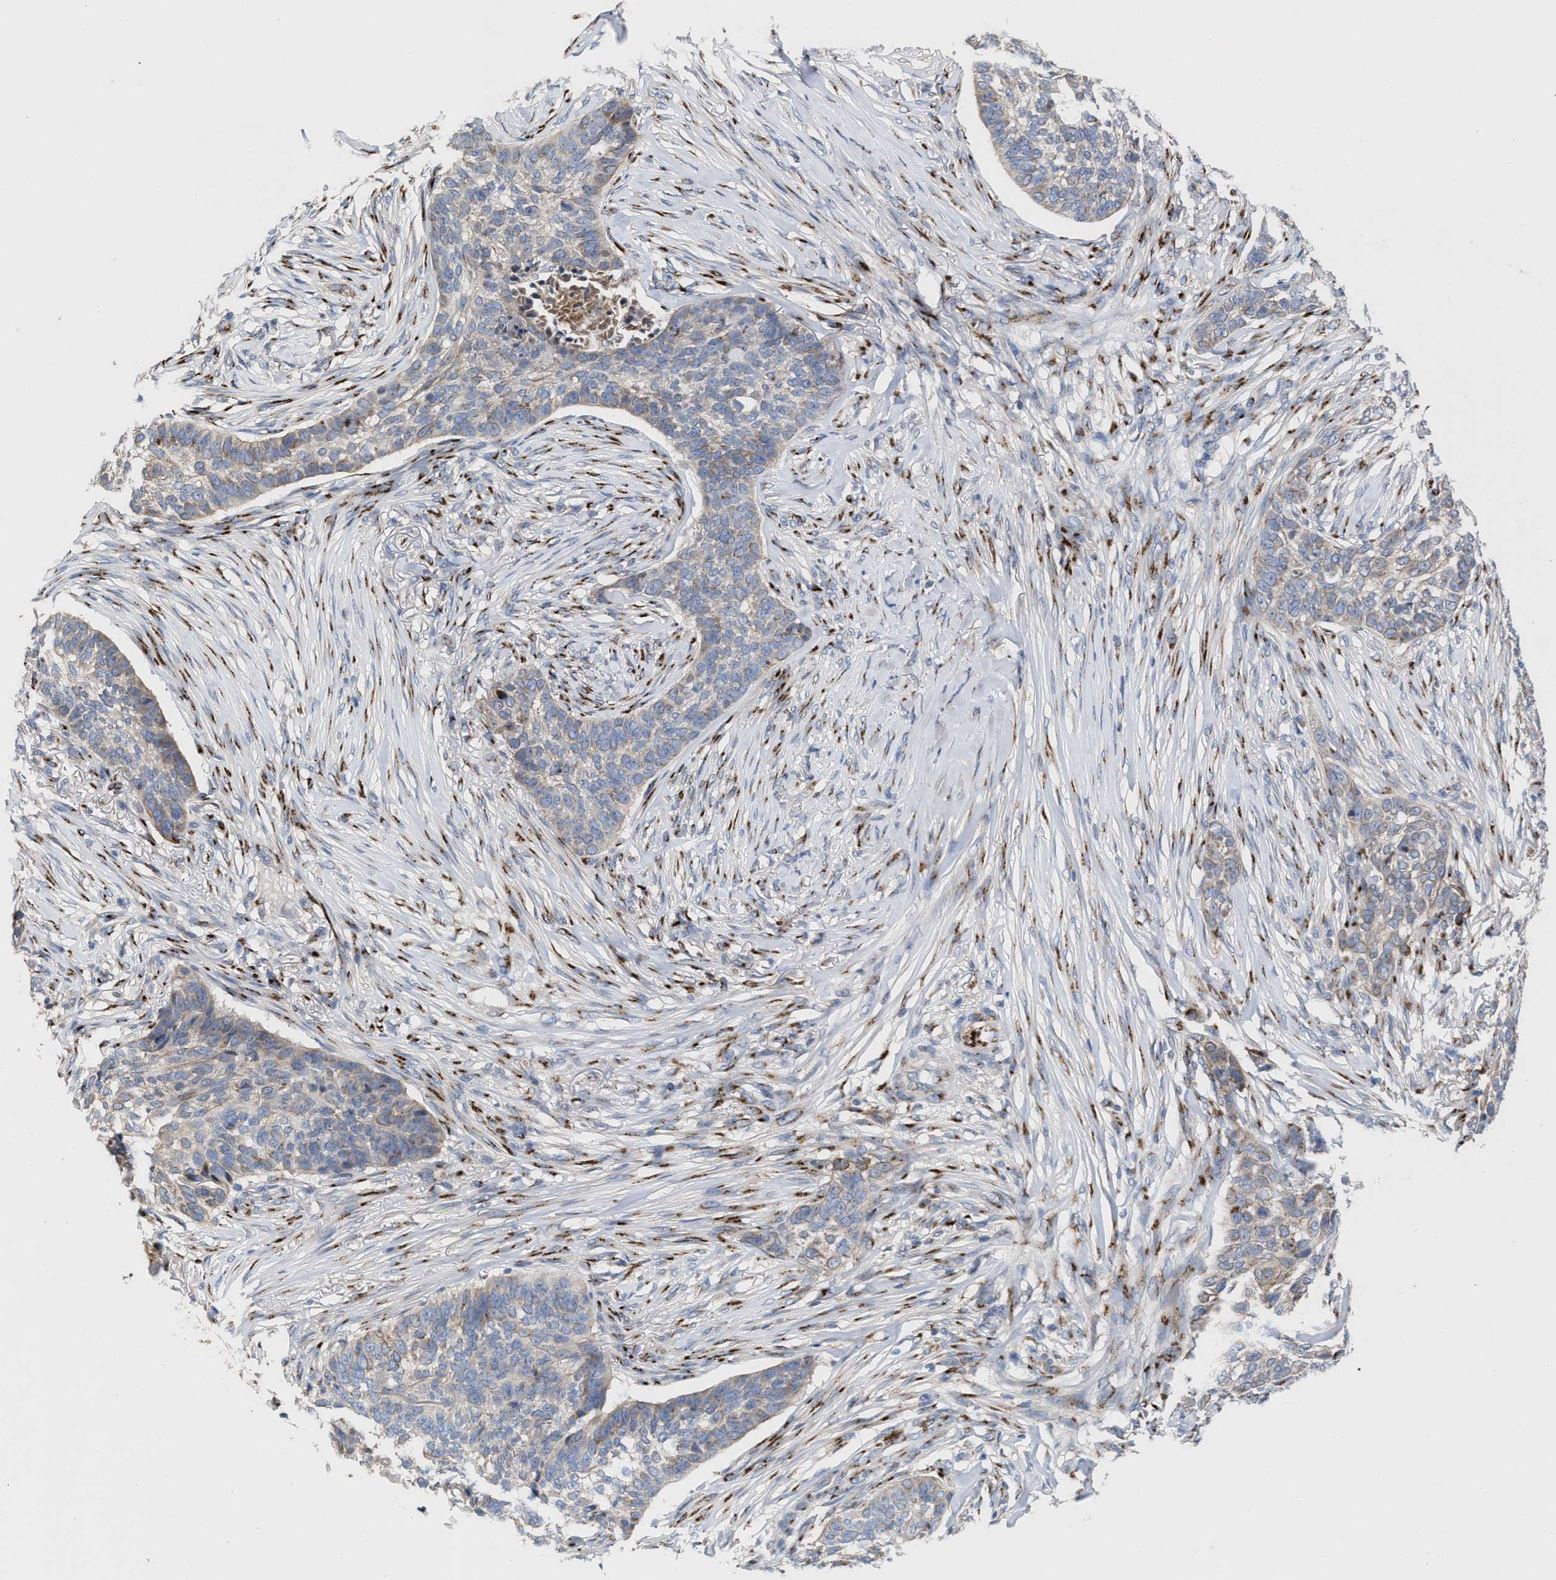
{"staining": {"intensity": "moderate", "quantity": "25%-75%", "location": "cytoplasmic/membranous"}, "tissue": "skin cancer", "cell_type": "Tumor cells", "image_type": "cancer", "snomed": [{"axis": "morphology", "description": "Basal cell carcinoma"}, {"axis": "topography", "description": "Skin"}], "caption": "An immunohistochemistry (IHC) image of tumor tissue is shown. Protein staining in brown shows moderate cytoplasmic/membranous positivity in skin basal cell carcinoma within tumor cells.", "gene": "CCL2", "patient": {"sex": "male", "age": 85}}